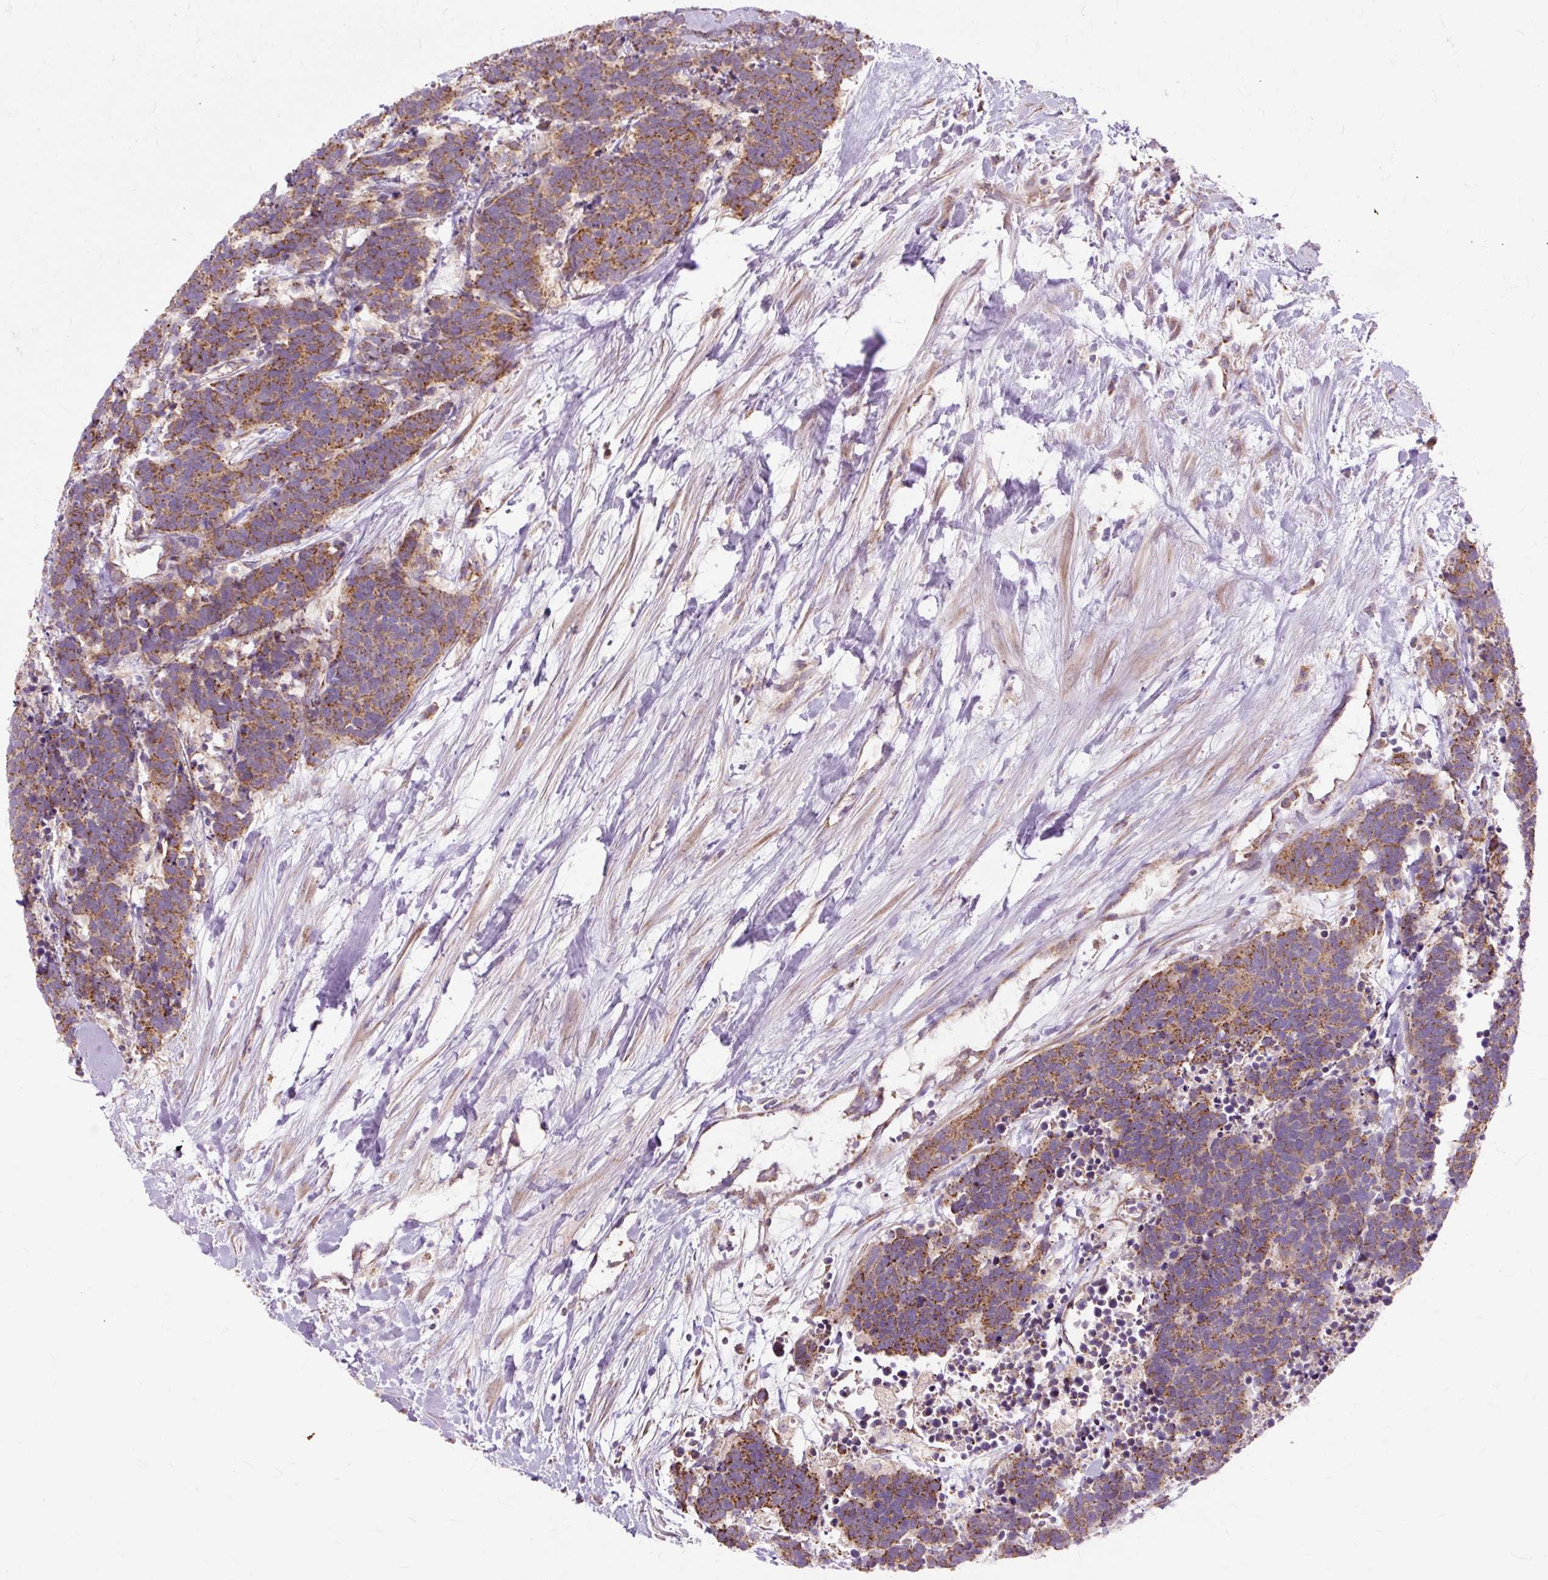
{"staining": {"intensity": "moderate", "quantity": ">75%", "location": "cytoplasmic/membranous"}, "tissue": "carcinoid", "cell_type": "Tumor cells", "image_type": "cancer", "snomed": [{"axis": "morphology", "description": "Carcinoma, NOS"}, {"axis": "morphology", "description": "Carcinoid, malignant, NOS"}, {"axis": "topography", "description": "Prostate"}], "caption": "Approximately >75% of tumor cells in carcinoid exhibit moderate cytoplasmic/membranous protein expression as visualized by brown immunohistochemical staining.", "gene": "PDZD2", "patient": {"sex": "male", "age": 57}}